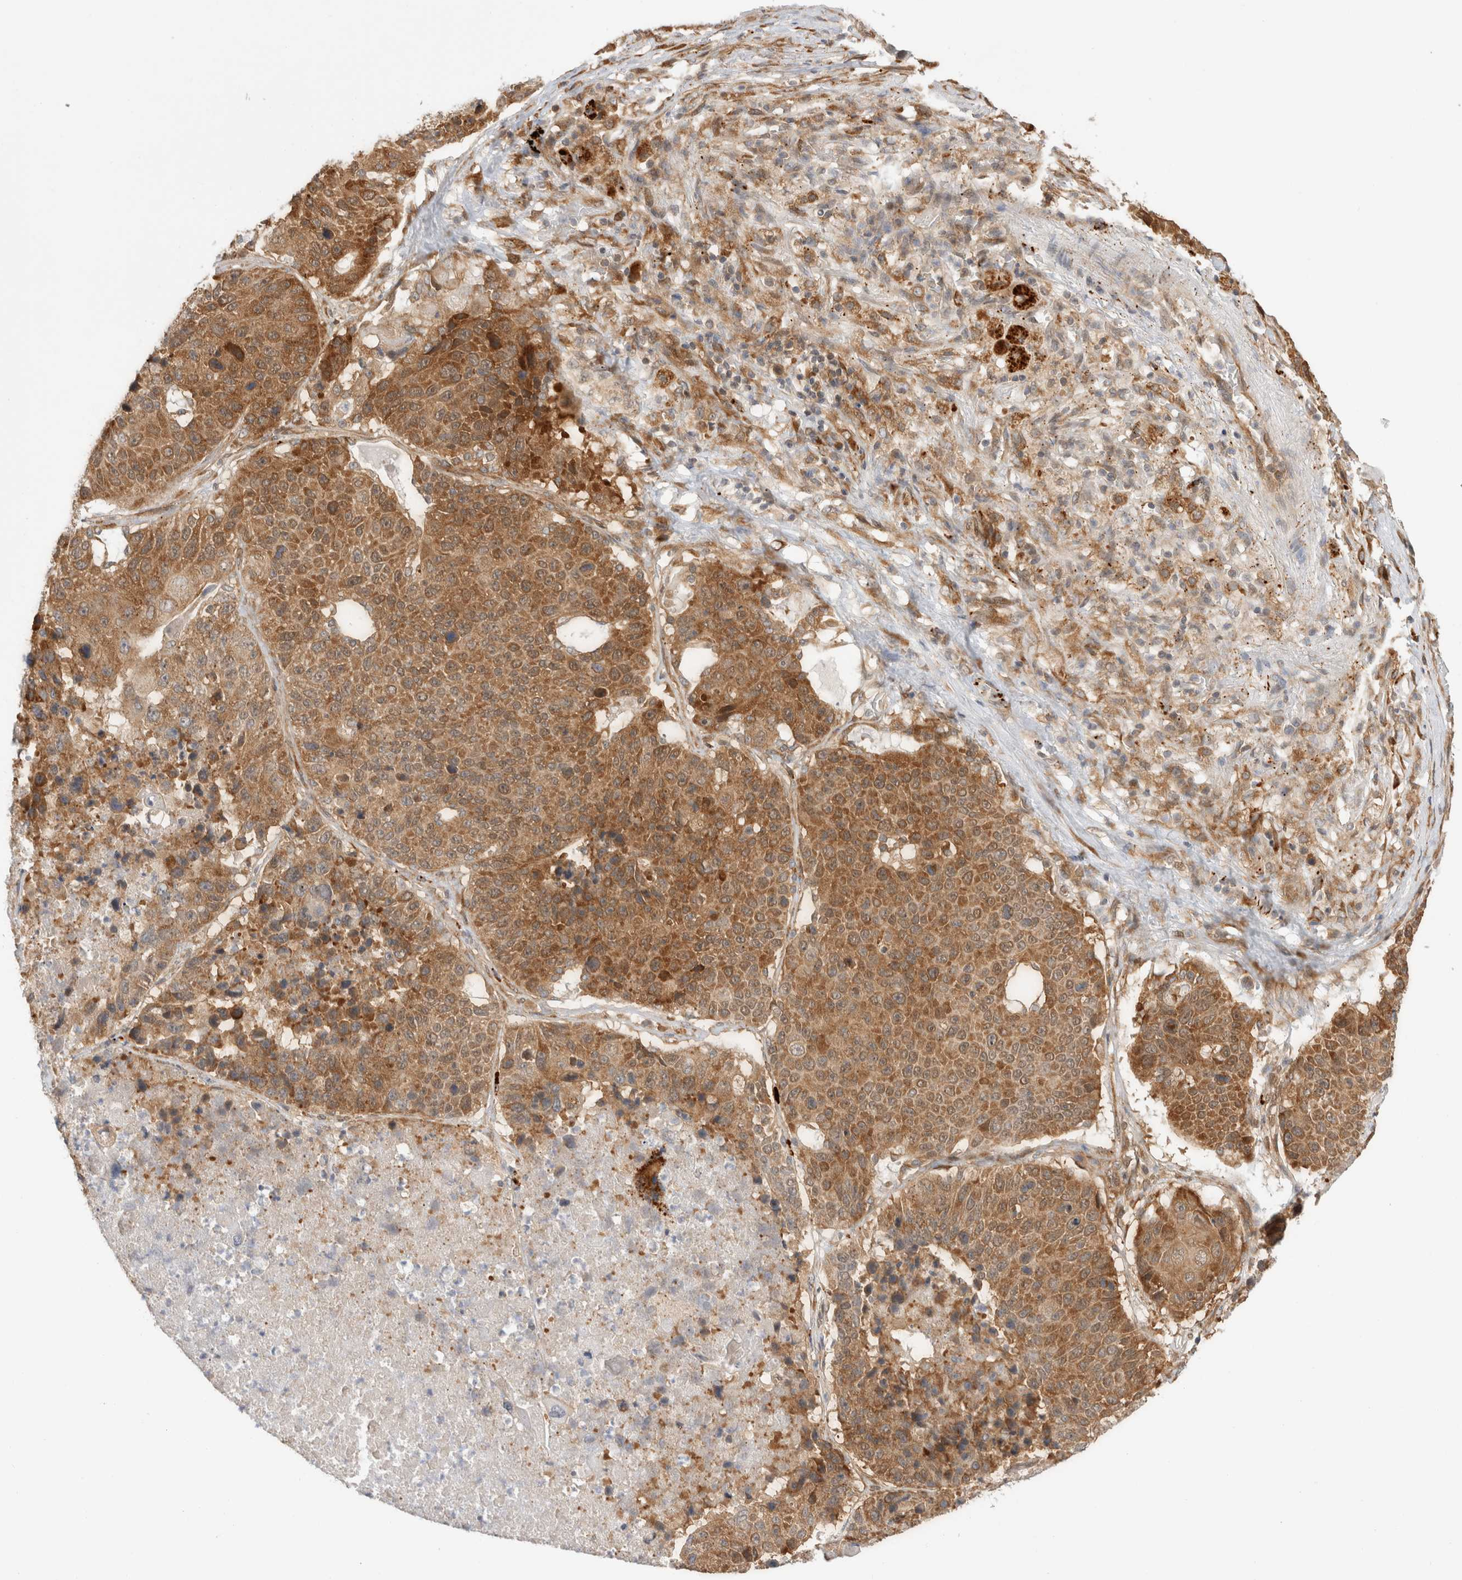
{"staining": {"intensity": "moderate", "quantity": ">75%", "location": "cytoplasmic/membranous"}, "tissue": "lung cancer", "cell_type": "Tumor cells", "image_type": "cancer", "snomed": [{"axis": "morphology", "description": "Squamous cell carcinoma, NOS"}, {"axis": "topography", "description": "Lung"}], "caption": "Tumor cells show medium levels of moderate cytoplasmic/membranous positivity in approximately >75% of cells in squamous cell carcinoma (lung). The protein of interest is shown in brown color, while the nuclei are stained blue.", "gene": "ACTL9", "patient": {"sex": "male", "age": 61}}